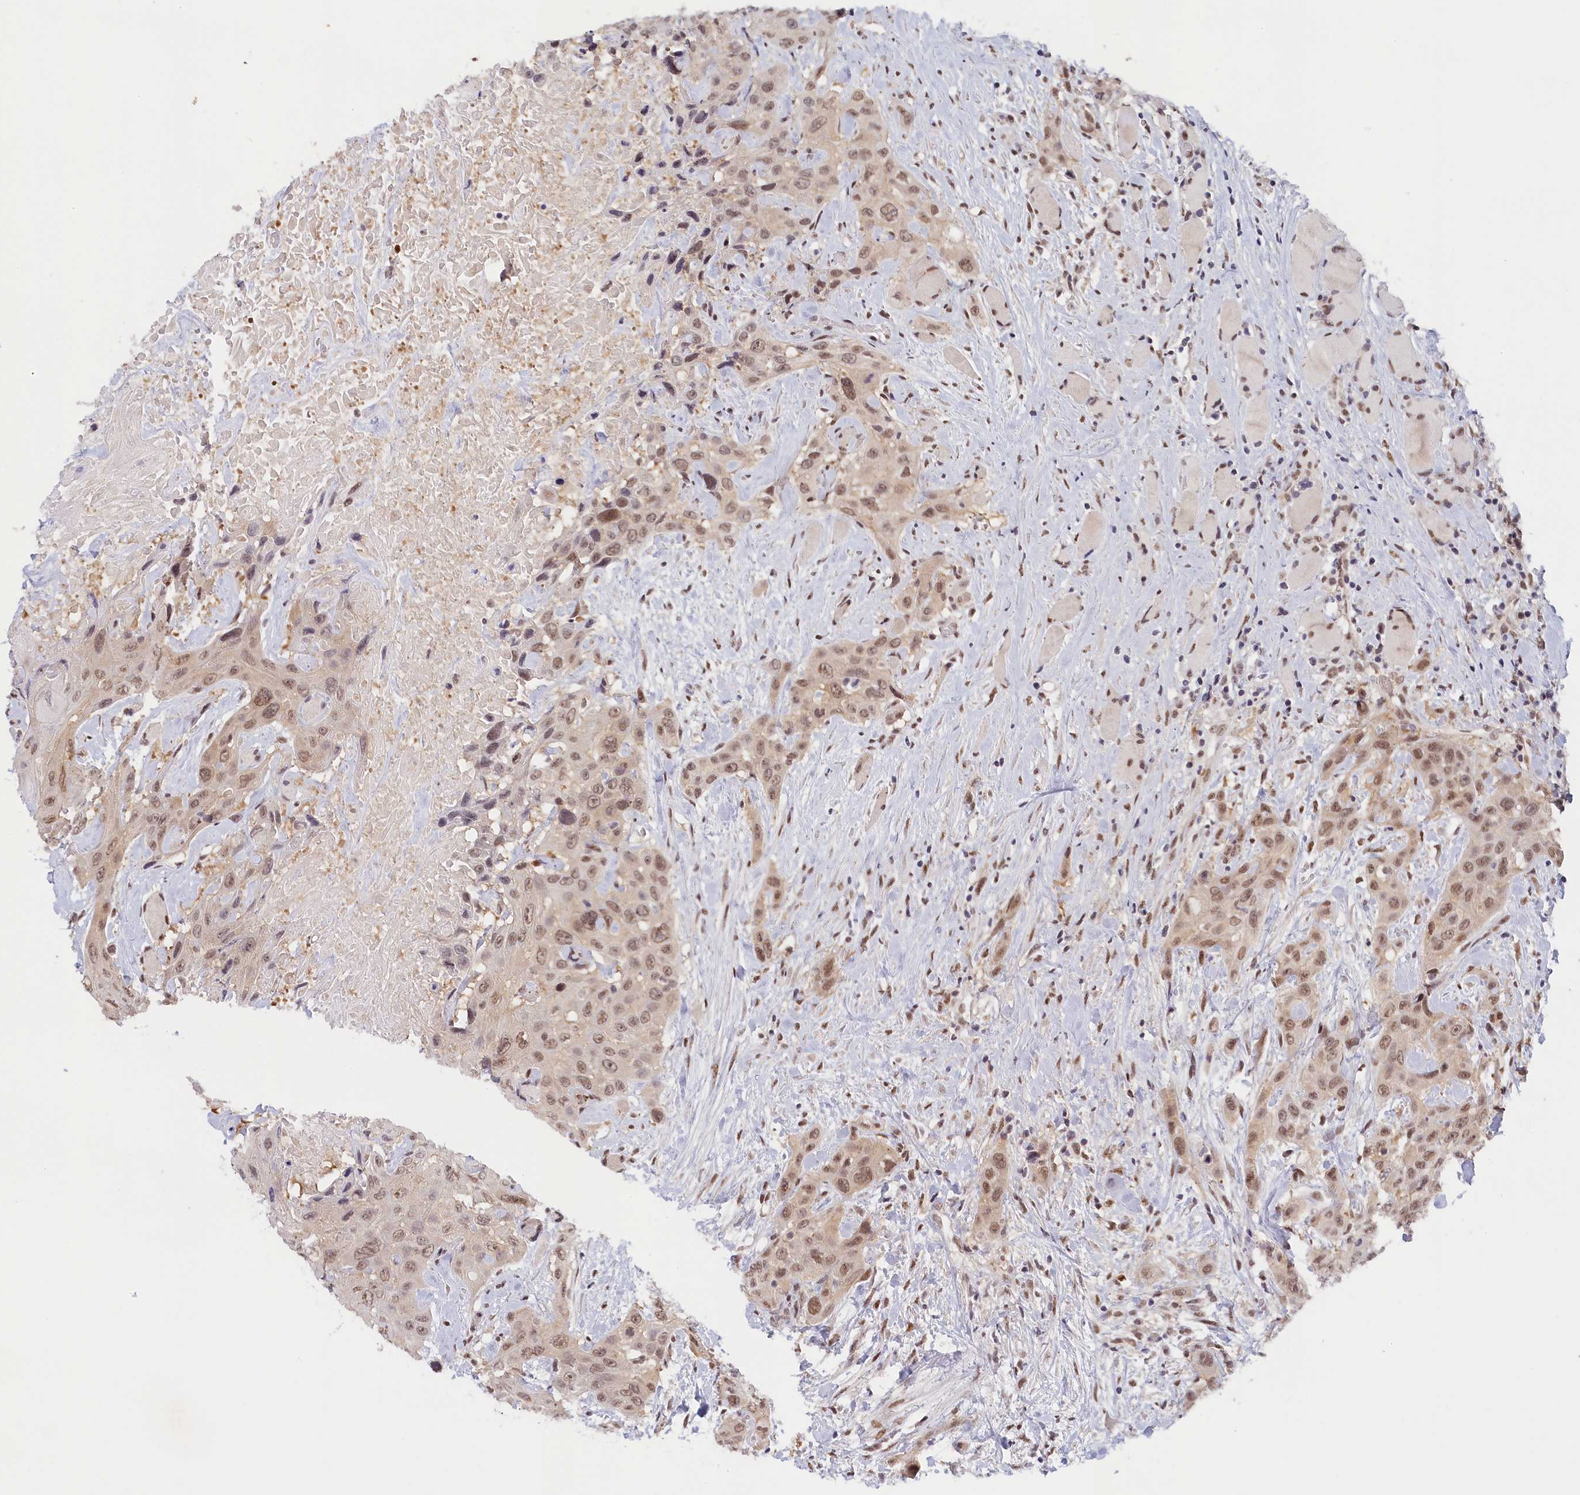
{"staining": {"intensity": "moderate", "quantity": ">75%", "location": "nuclear"}, "tissue": "head and neck cancer", "cell_type": "Tumor cells", "image_type": "cancer", "snomed": [{"axis": "morphology", "description": "Squamous cell carcinoma, NOS"}, {"axis": "topography", "description": "Head-Neck"}], "caption": "Moderate nuclear protein expression is present in about >75% of tumor cells in squamous cell carcinoma (head and neck). The staining is performed using DAB brown chromogen to label protein expression. The nuclei are counter-stained blue using hematoxylin.", "gene": "SEC31B", "patient": {"sex": "male", "age": 81}}